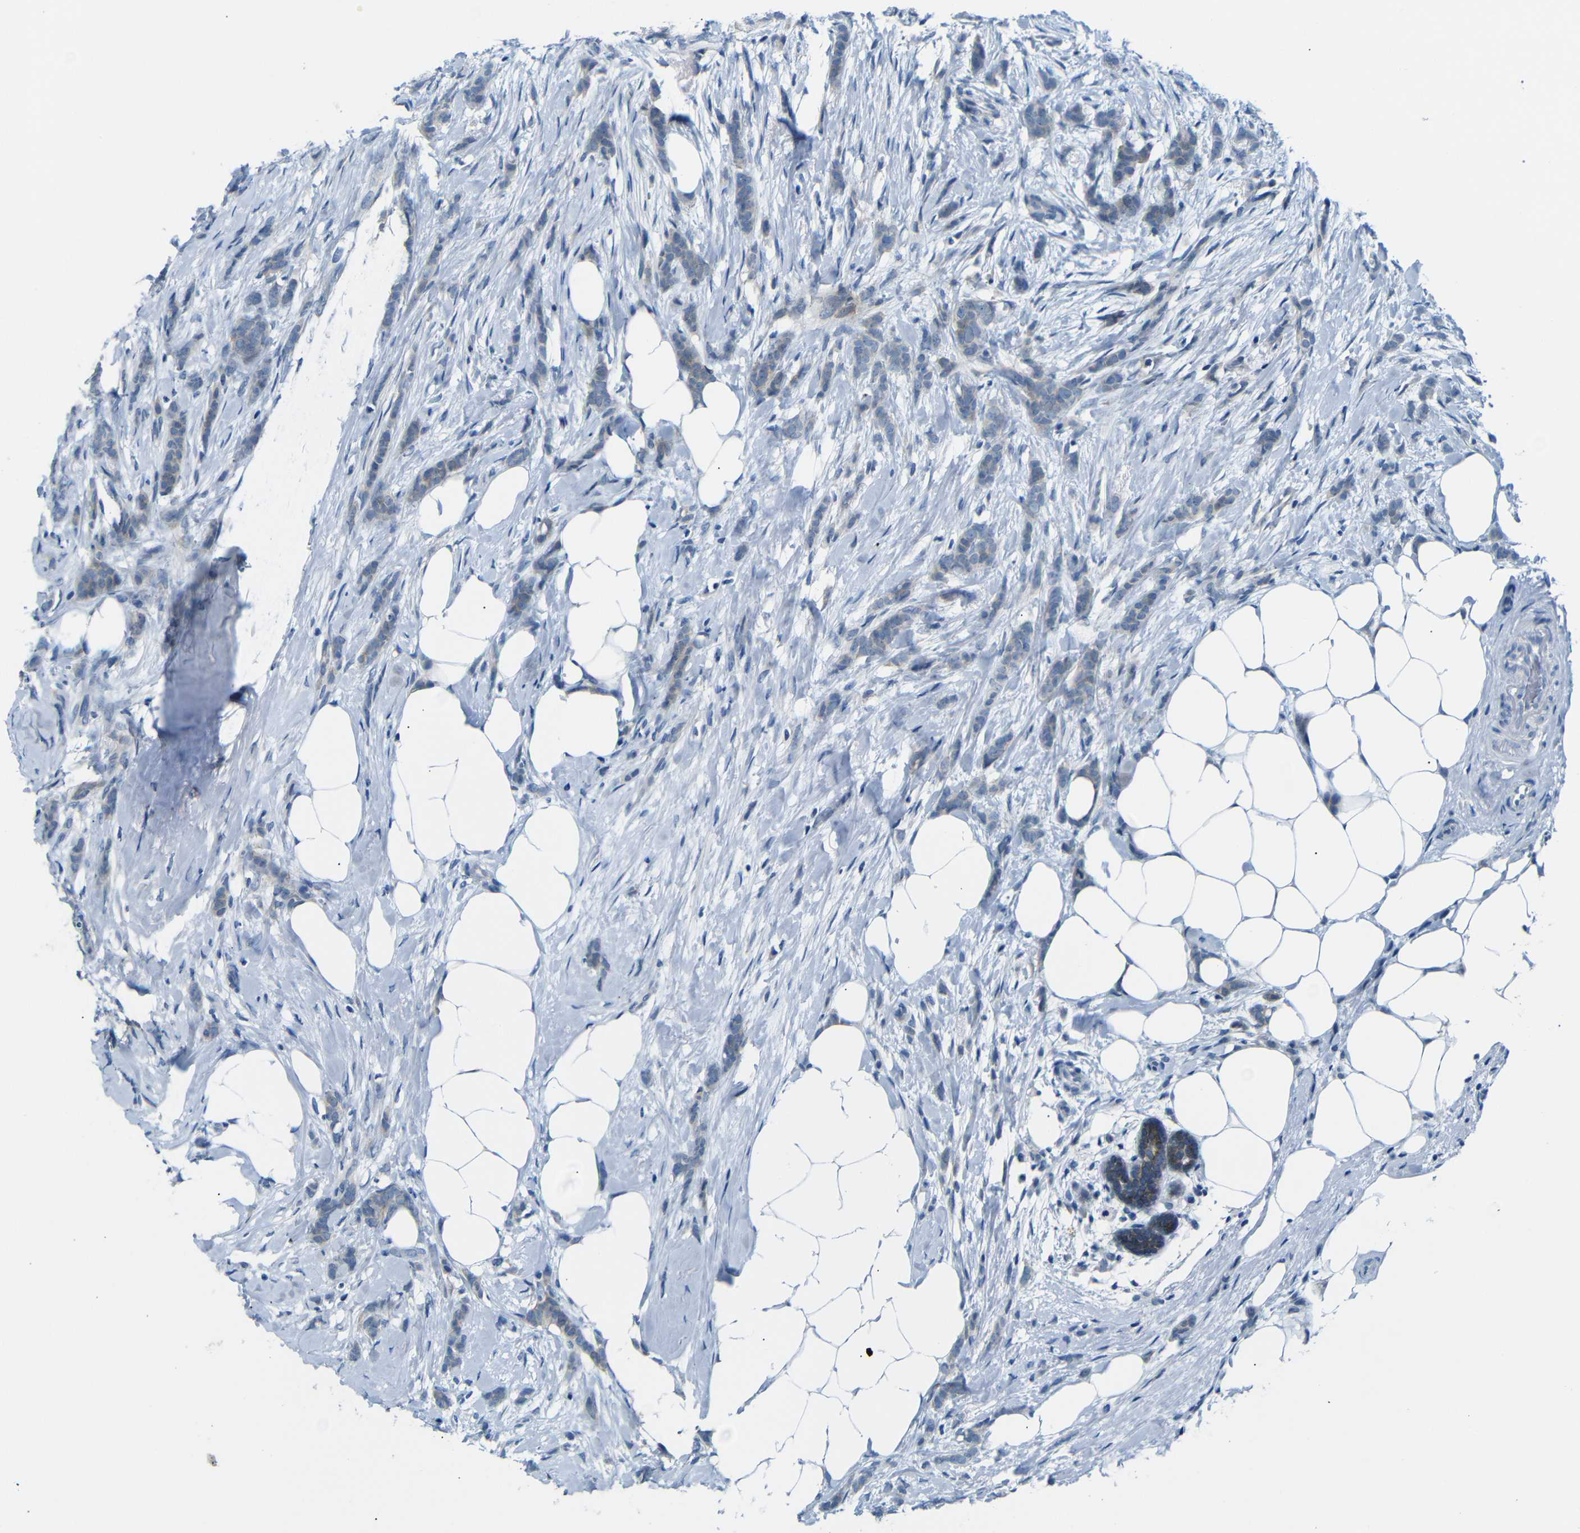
{"staining": {"intensity": "weak", "quantity": "<25%", "location": "cytoplasmic/membranous"}, "tissue": "breast cancer", "cell_type": "Tumor cells", "image_type": "cancer", "snomed": [{"axis": "morphology", "description": "Lobular carcinoma, in situ"}, {"axis": "morphology", "description": "Lobular carcinoma"}, {"axis": "topography", "description": "Breast"}], "caption": "A micrograph of lobular carcinoma (breast) stained for a protein reveals no brown staining in tumor cells.", "gene": "ANK3", "patient": {"sex": "female", "age": 41}}